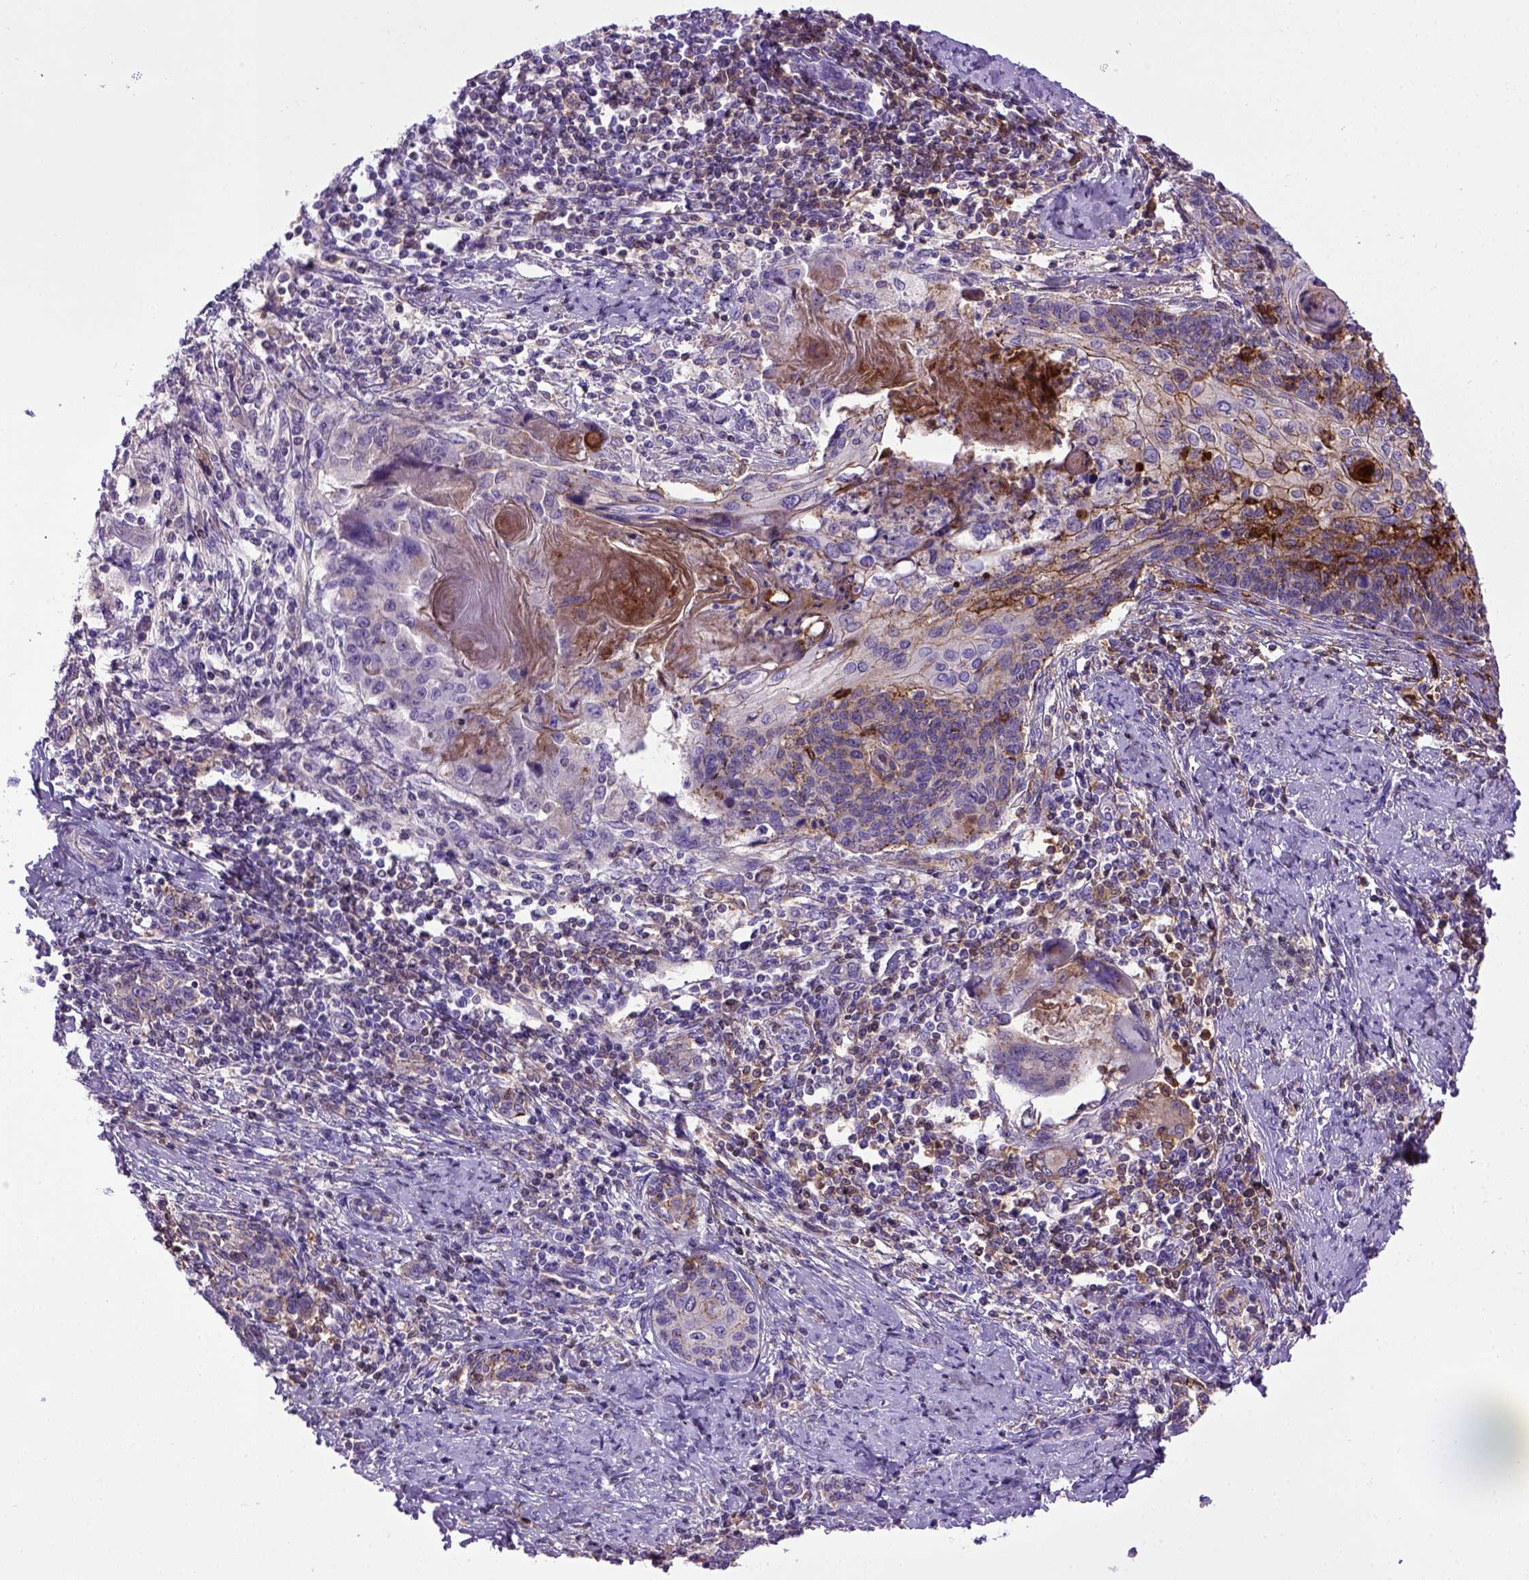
{"staining": {"intensity": "strong", "quantity": "<25%", "location": "cytoplasmic/membranous"}, "tissue": "cervical cancer", "cell_type": "Tumor cells", "image_type": "cancer", "snomed": [{"axis": "morphology", "description": "Squamous cell carcinoma, NOS"}, {"axis": "topography", "description": "Cervix"}], "caption": "Strong cytoplasmic/membranous protein positivity is present in approximately <25% of tumor cells in cervical cancer.", "gene": "CDH1", "patient": {"sex": "female", "age": 39}}